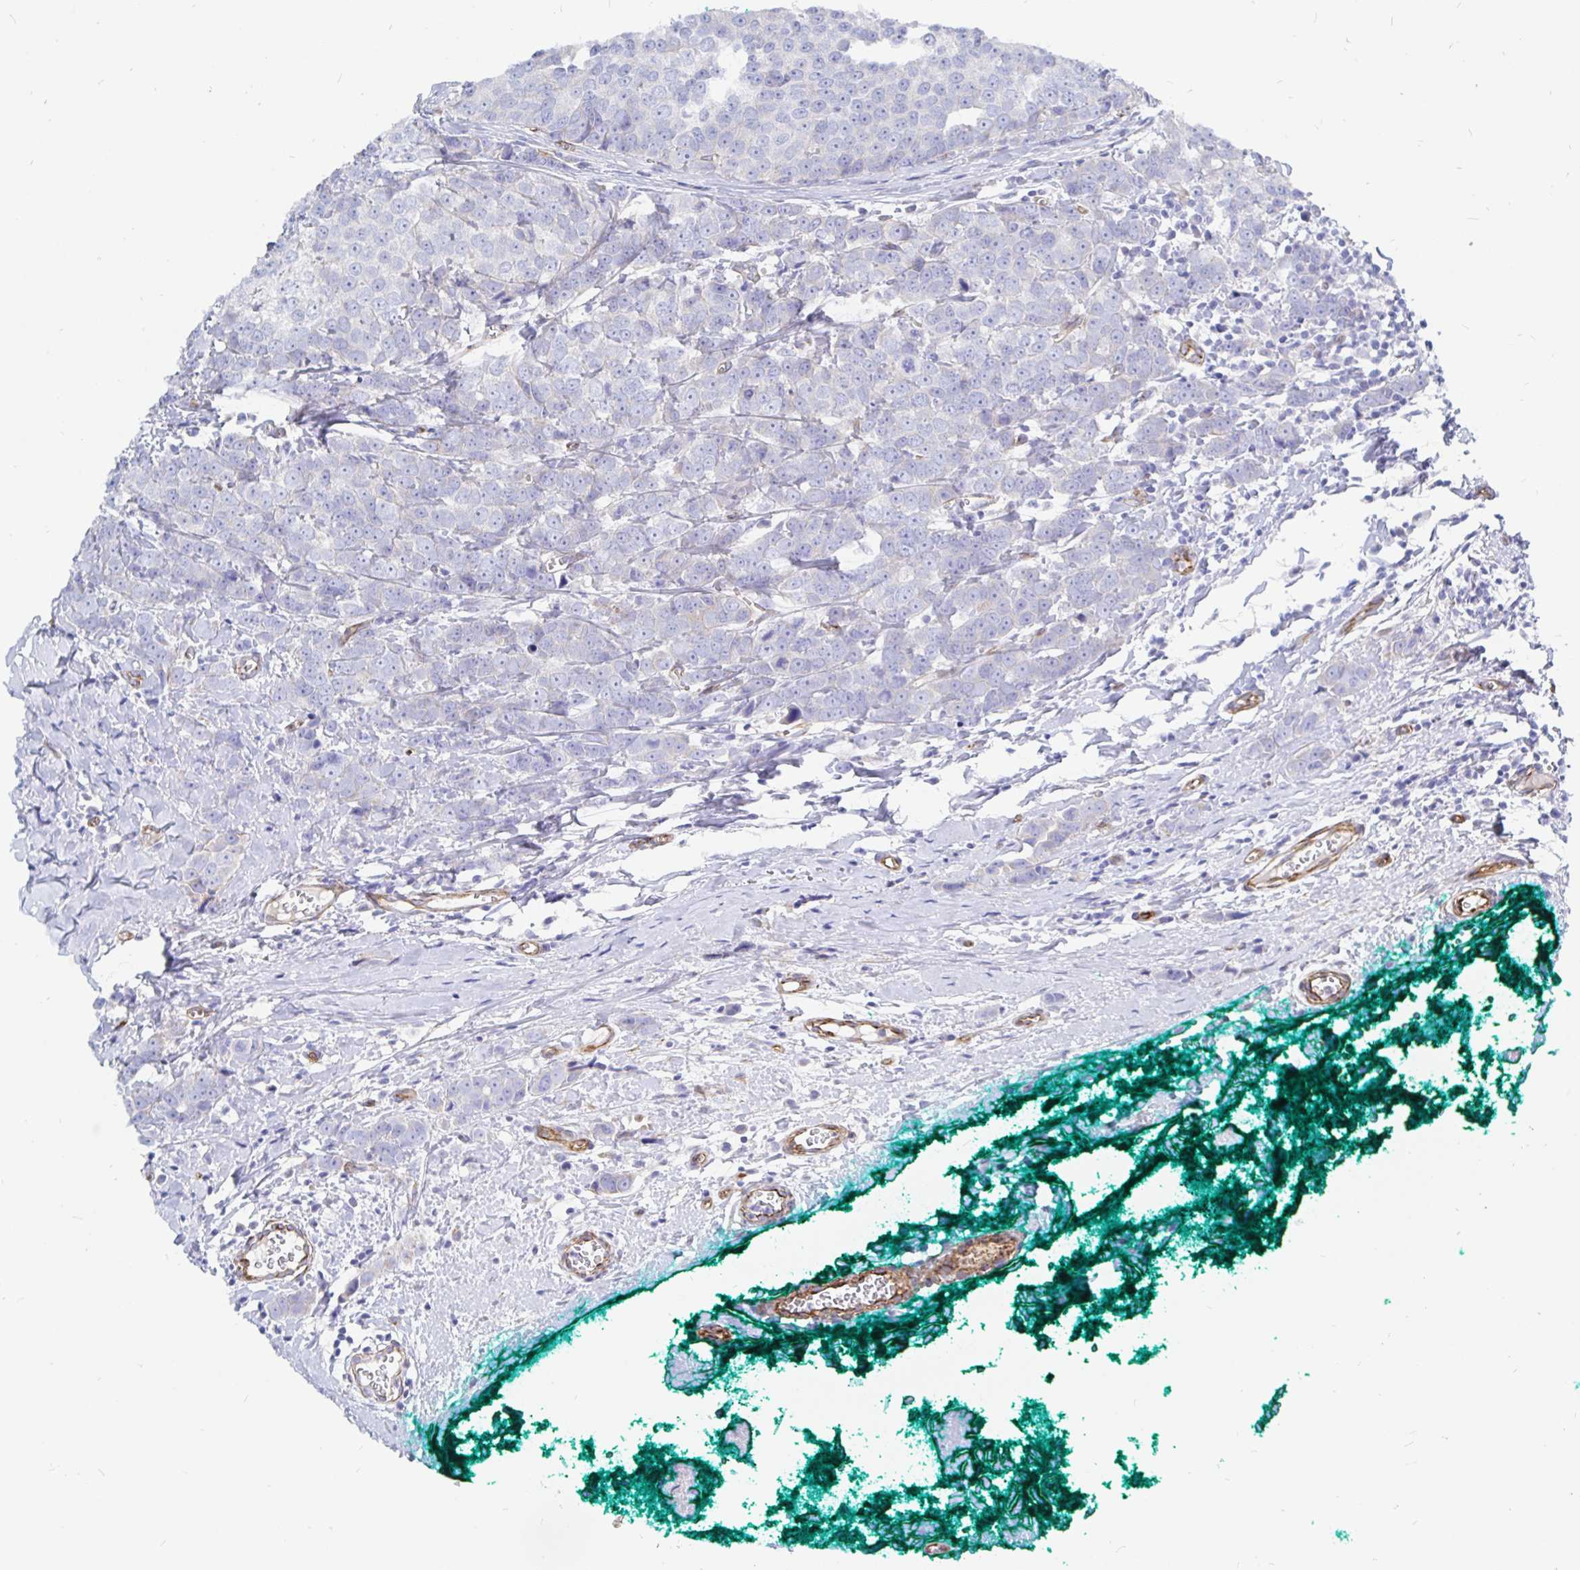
{"staining": {"intensity": "negative", "quantity": "none", "location": "none"}, "tissue": "breast cancer", "cell_type": "Tumor cells", "image_type": "cancer", "snomed": [{"axis": "morphology", "description": "Duct carcinoma"}, {"axis": "topography", "description": "Breast"}], "caption": "A high-resolution histopathology image shows IHC staining of breast cancer (infiltrating ductal carcinoma), which reveals no significant positivity in tumor cells.", "gene": "COX16", "patient": {"sex": "female", "age": 80}}